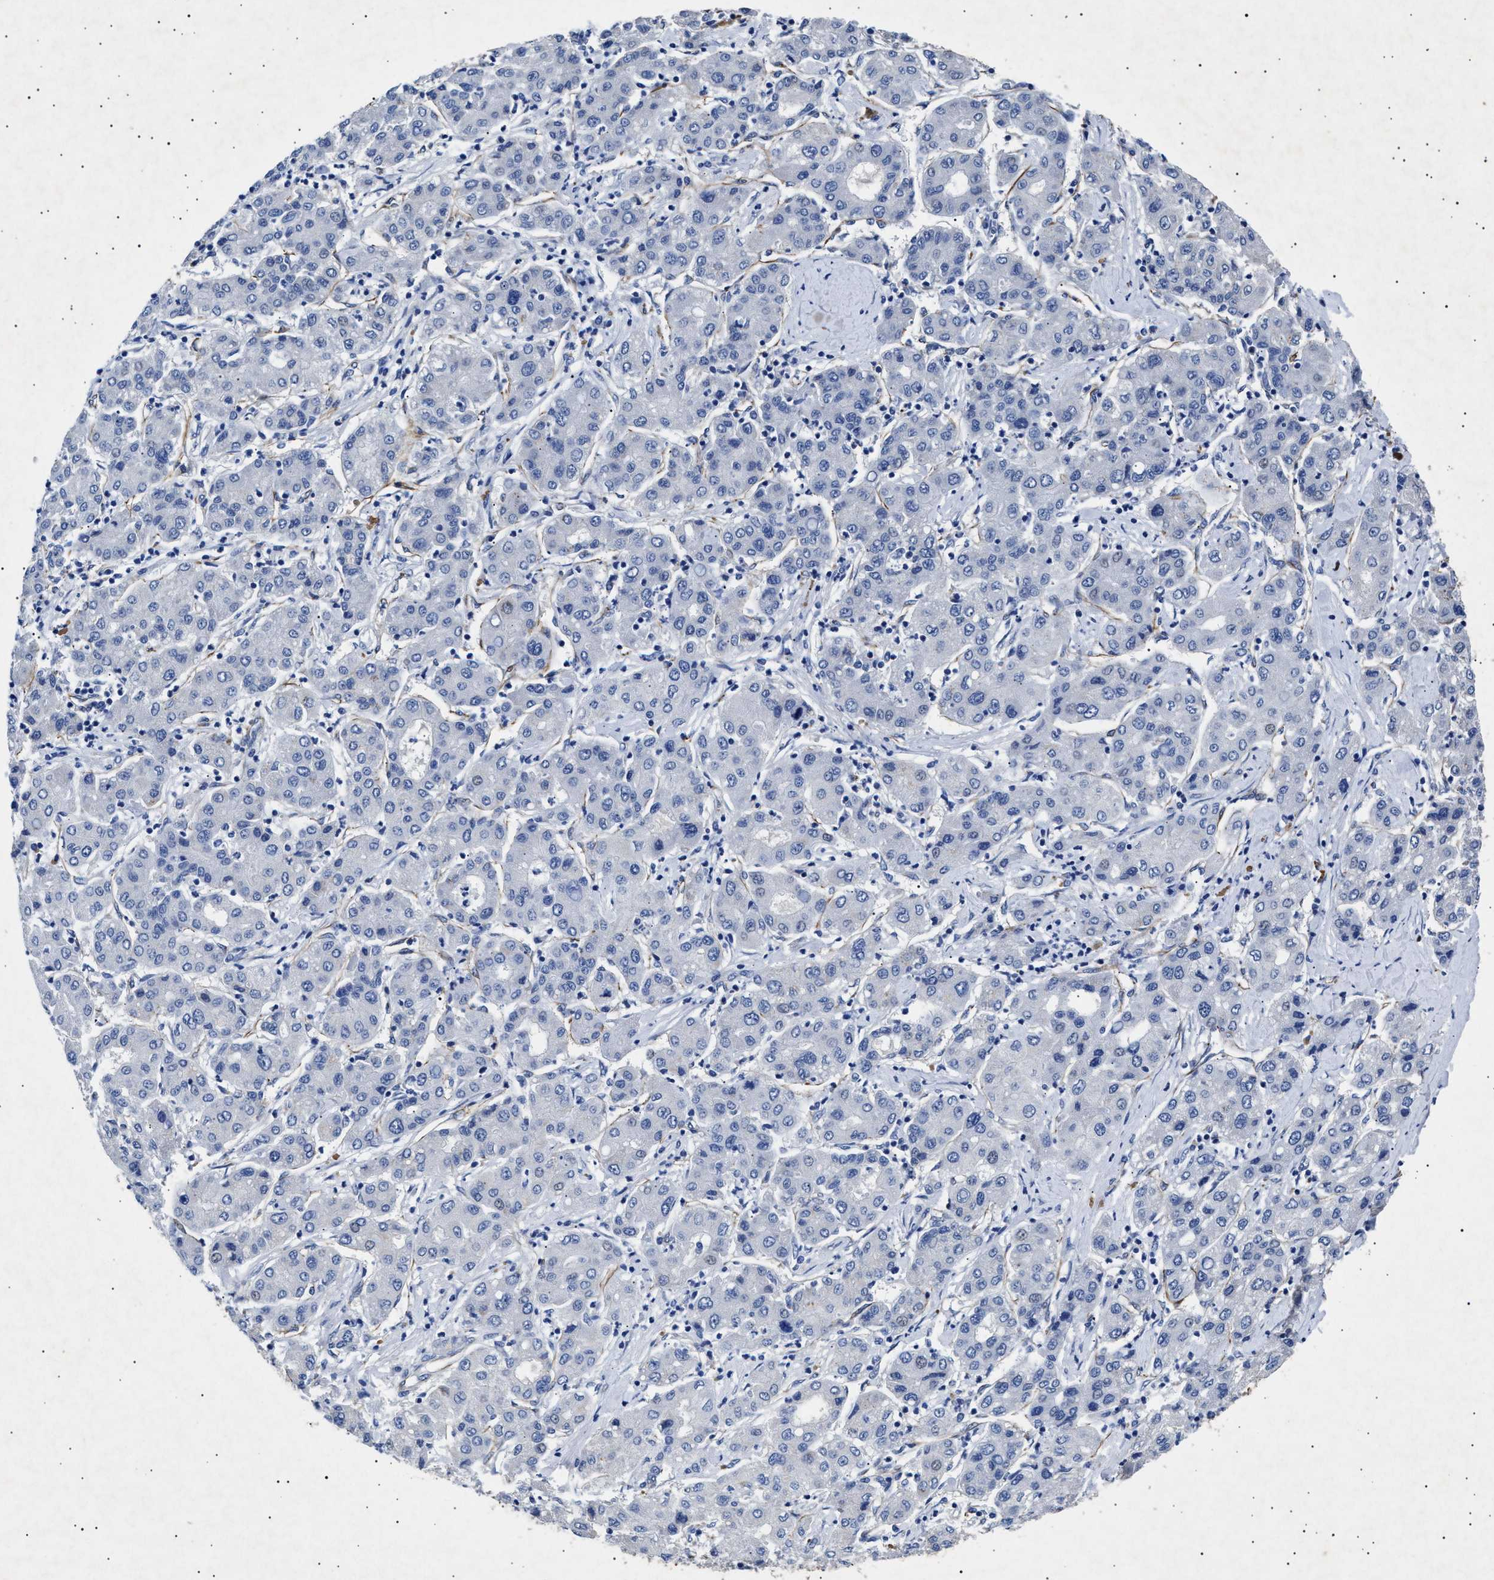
{"staining": {"intensity": "negative", "quantity": "none", "location": "none"}, "tissue": "liver cancer", "cell_type": "Tumor cells", "image_type": "cancer", "snomed": [{"axis": "morphology", "description": "Carcinoma, Hepatocellular, NOS"}, {"axis": "topography", "description": "Liver"}], "caption": "DAB immunohistochemical staining of liver hepatocellular carcinoma shows no significant staining in tumor cells.", "gene": "OLFML2A", "patient": {"sex": "male", "age": 65}}